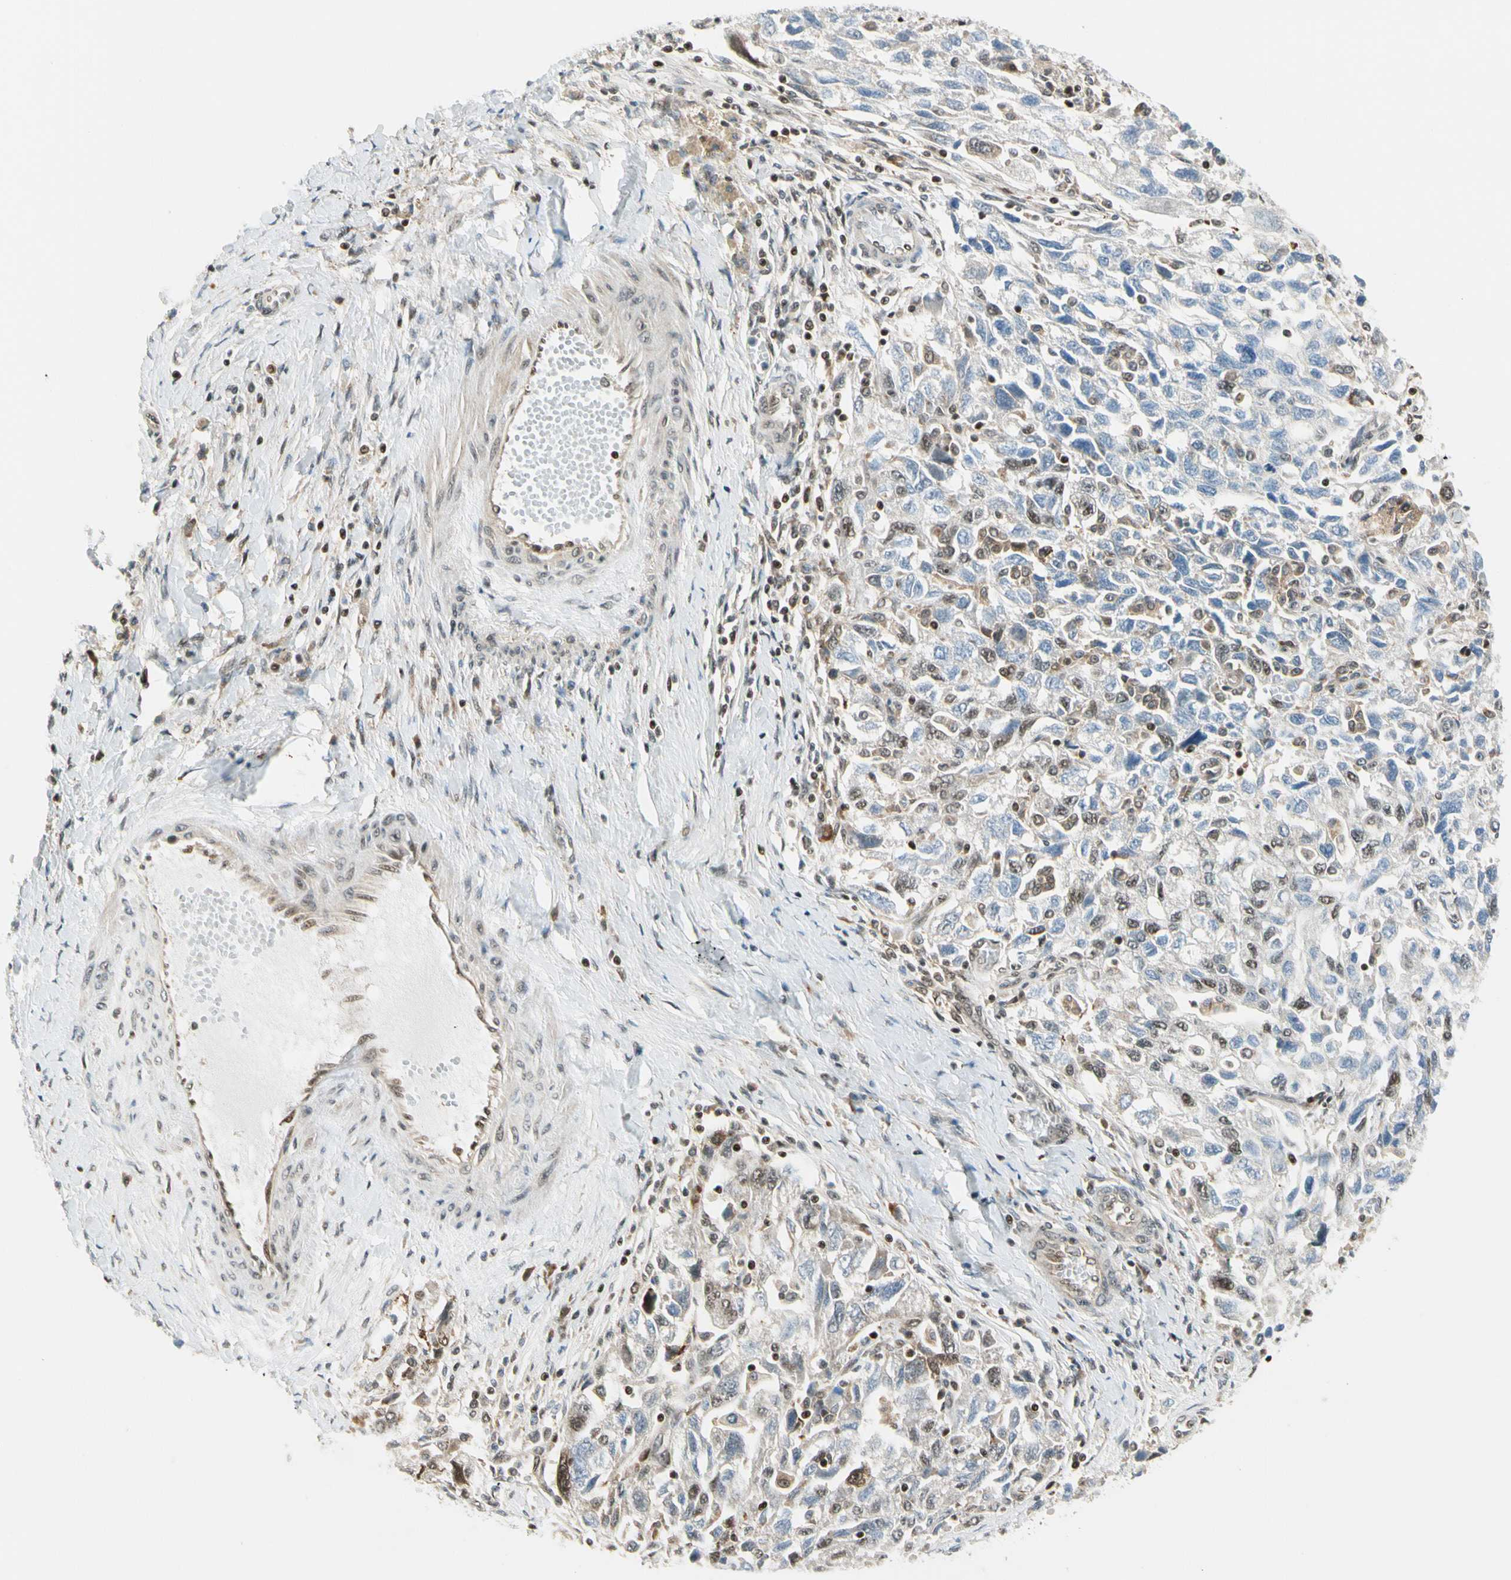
{"staining": {"intensity": "moderate", "quantity": "<25%", "location": "cytoplasmic/membranous,nuclear"}, "tissue": "ovarian cancer", "cell_type": "Tumor cells", "image_type": "cancer", "snomed": [{"axis": "morphology", "description": "Carcinoma, NOS"}, {"axis": "morphology", "description": "Cystadenocarcinoma, serous, NOS"}, {"axis": "topography", "description": "Ovary"}], "caption": "Ovarian cancer tissue displays moderate cytoplasmic/membranous and nuclear positivity in about <25% of tumor cells, visualized by immunohistochemistry.", "gene": "DAXX", "patient": {"sex": "female", "age": 69}}